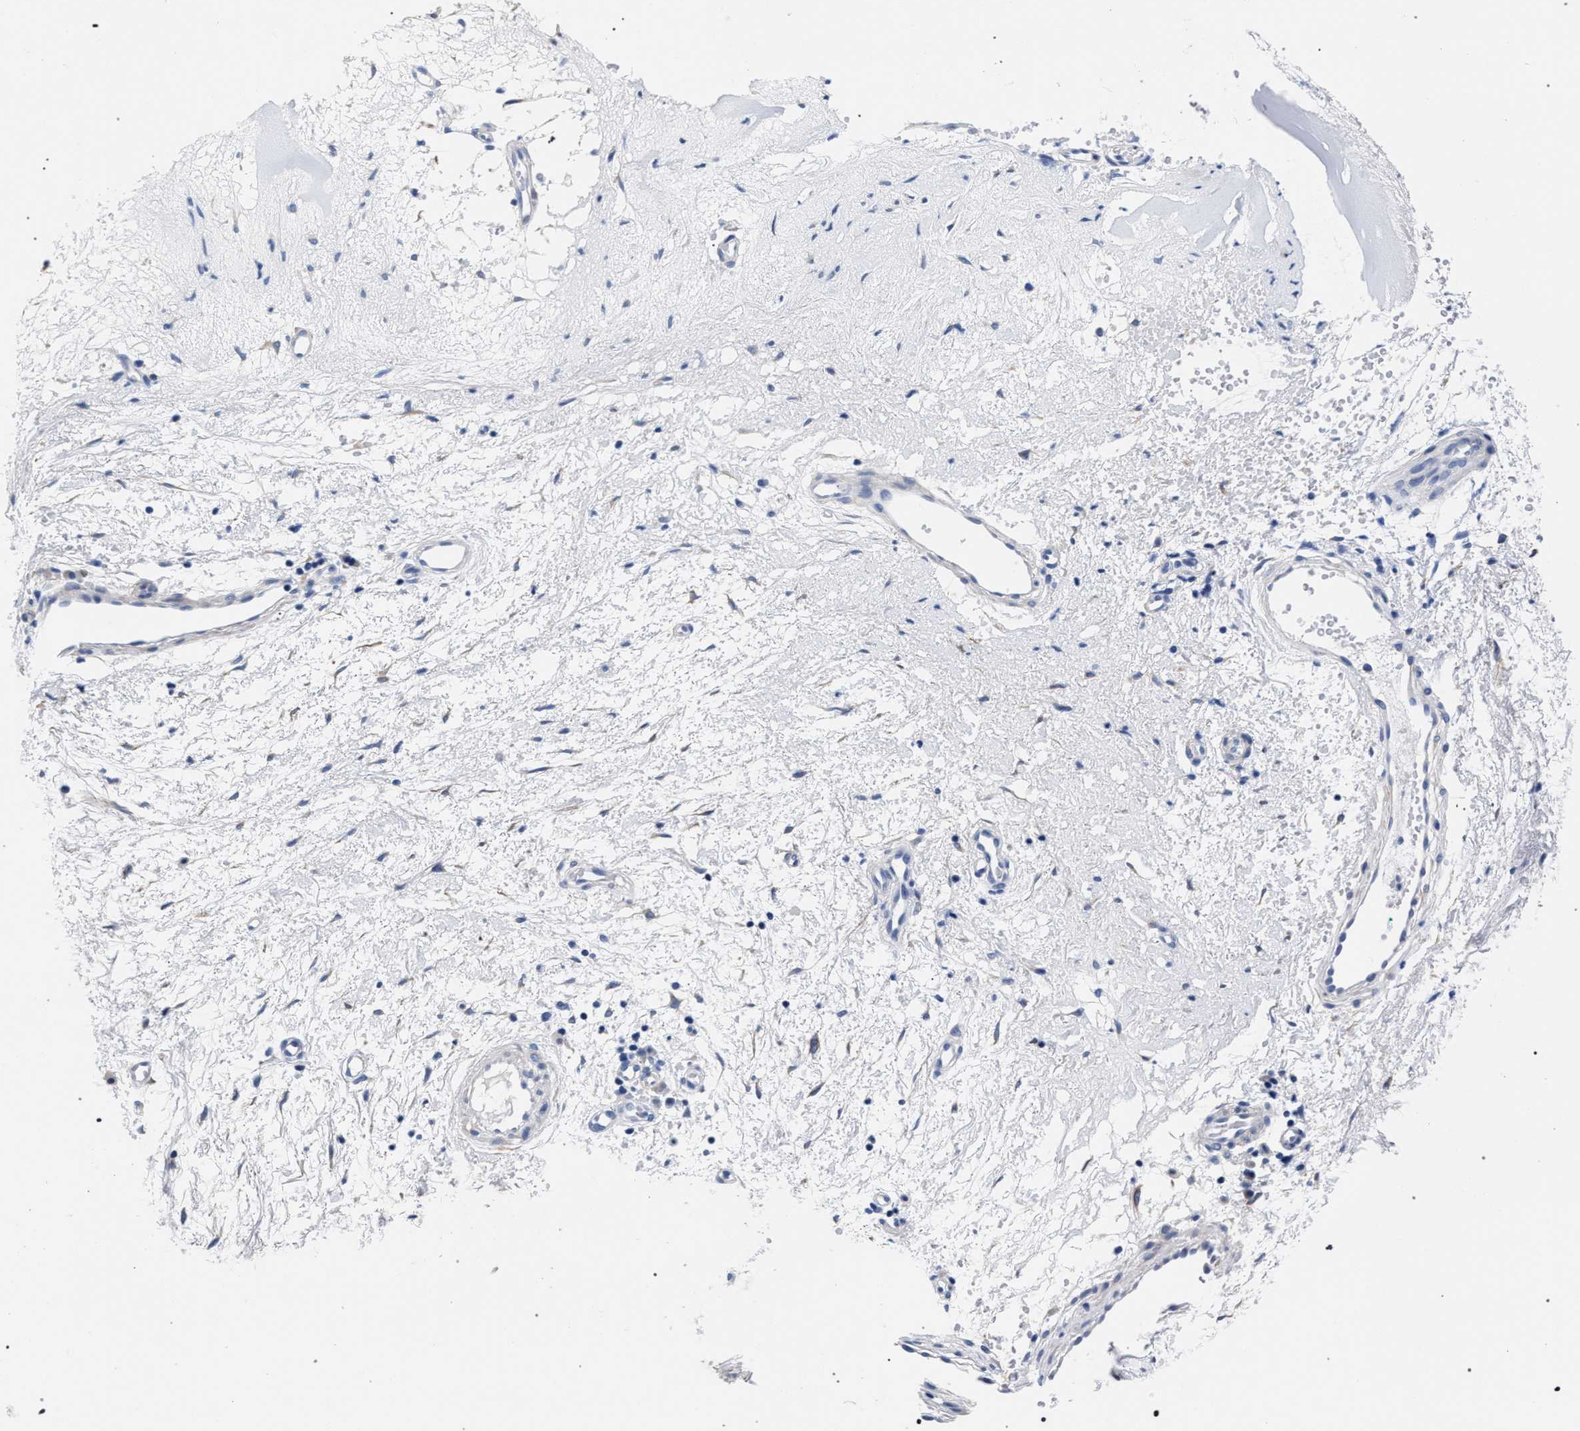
{"staining": {"intensity": "moderate", "quantity": "<25%", "location": "cytoplasmic/membranous"}, "tissue": "nasopharynx", "cell_type": "Respiratory epithelial cells", "image_type": "normal", "snomed": [{"axis": "morphology", "description": "Normal tissue, NOS"}, {"axis": "morphology", "description": "Basal cell carcinoma"}, {"axis": "topography", "description": "Cartilage tissue"}, {"axis": "topography", "description": "Nasopharynx"}, {"axis": "topography", "description": "Oral tissue"}], "caption": "A high-resolution image shows IHC staining of unremarkable nasopharynx, which reveals moderate cytoplasmic/membranous expression in approximately <25% of respiratory epithelial cells.", "gene": "AKAP4", "patient": {"sex": "female", "age": 77}}